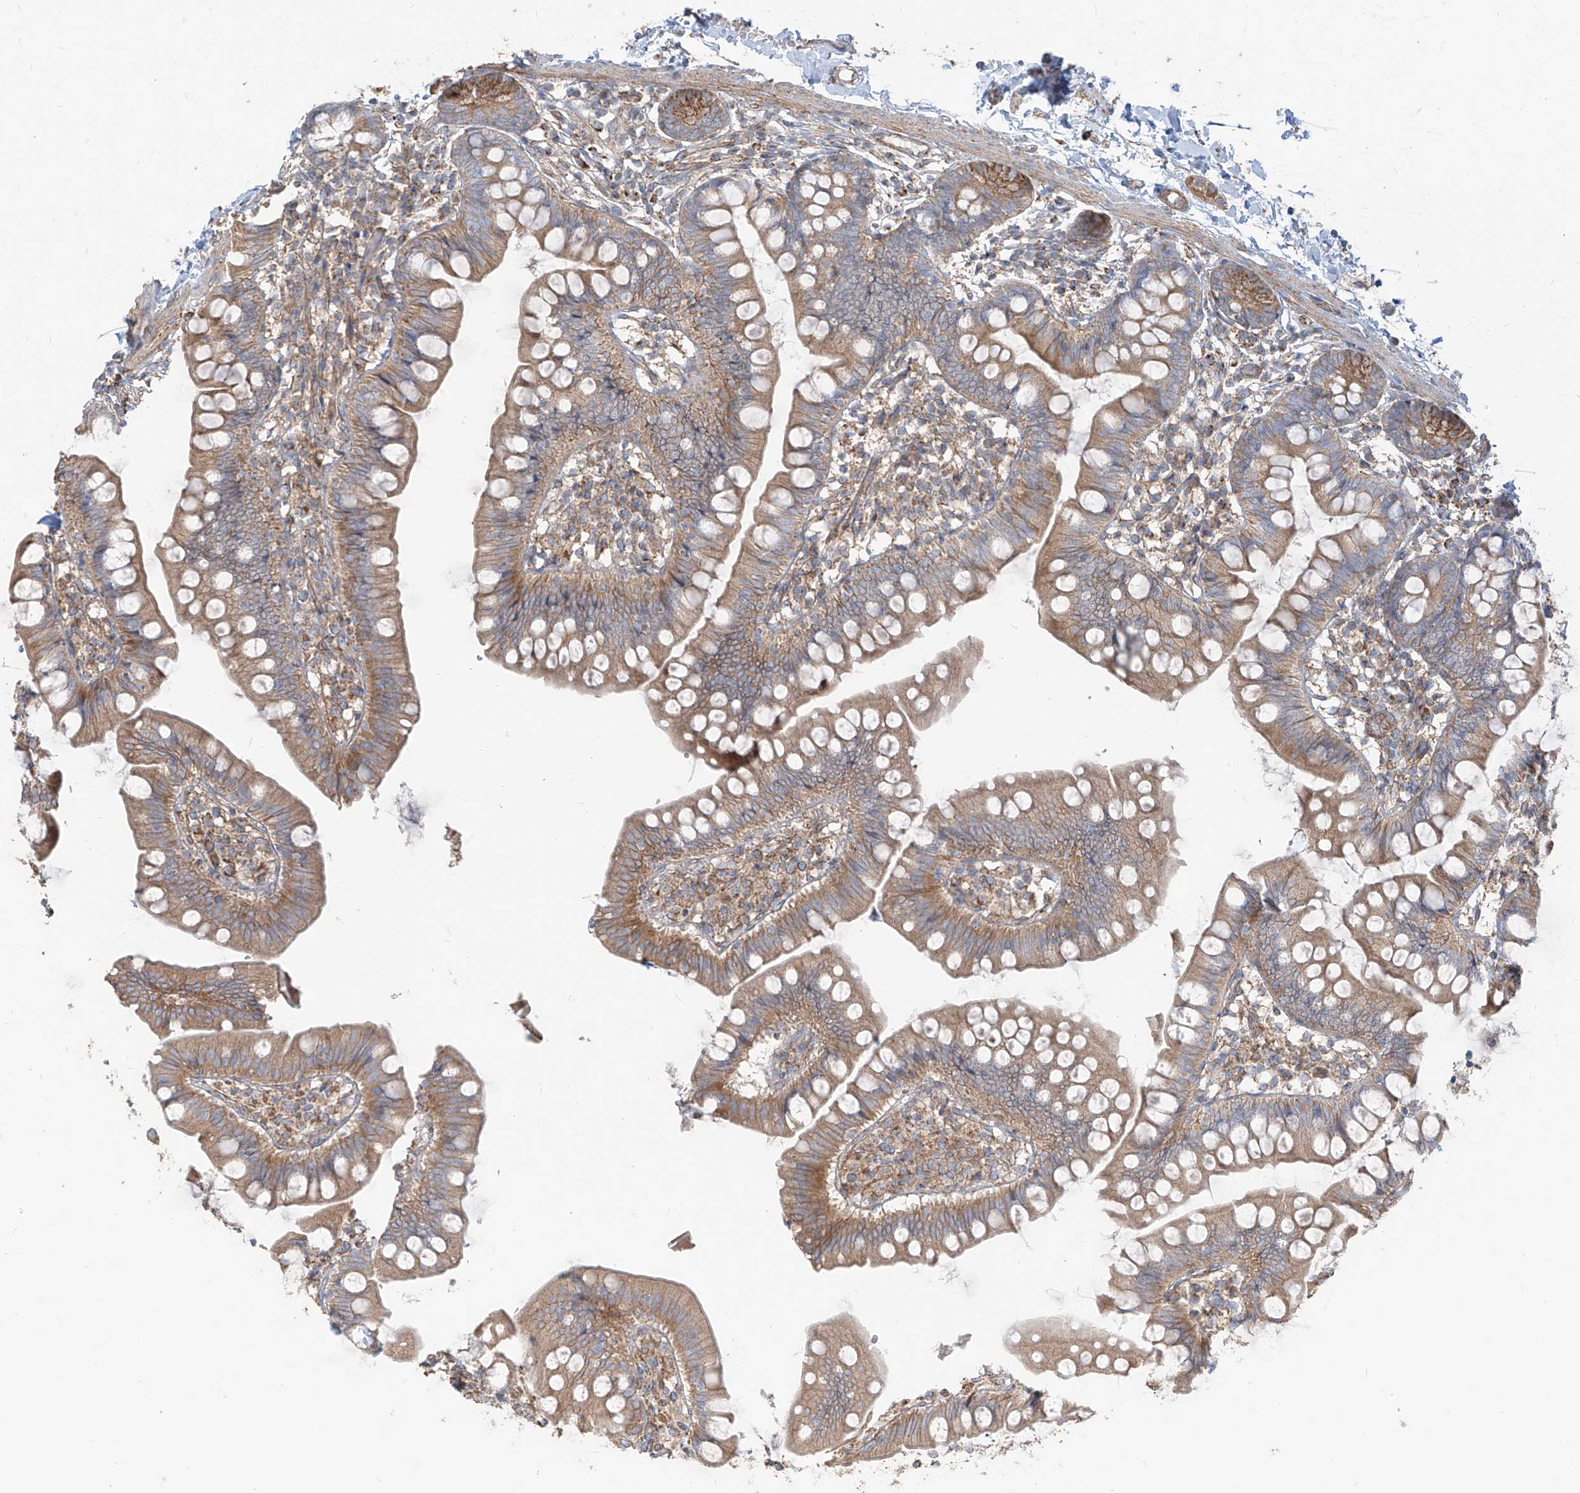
{"staining": {"intensity": "moderate", "quantity": ">75%", "location": "cytoplasmic/membranous"}, "tissue": "small intestine", "cell_type": "Glandular cells", "image_type": "normal", "snomed": [{"axis": "morphology", "description": "Normal tissue, NOS"}, {"axis": "topography", "description": "Small intestine"}], "caption": "Glandular cells show moderate cytoplasmic/membranous expression in about >75% of cells in benign small intestine. (DAB (3,3'-diaminobenzidine) IHC with brightfield microscopy, high magnification).", "gene": "PLCL1", "patient": {"sex": "male", "age": 7}}